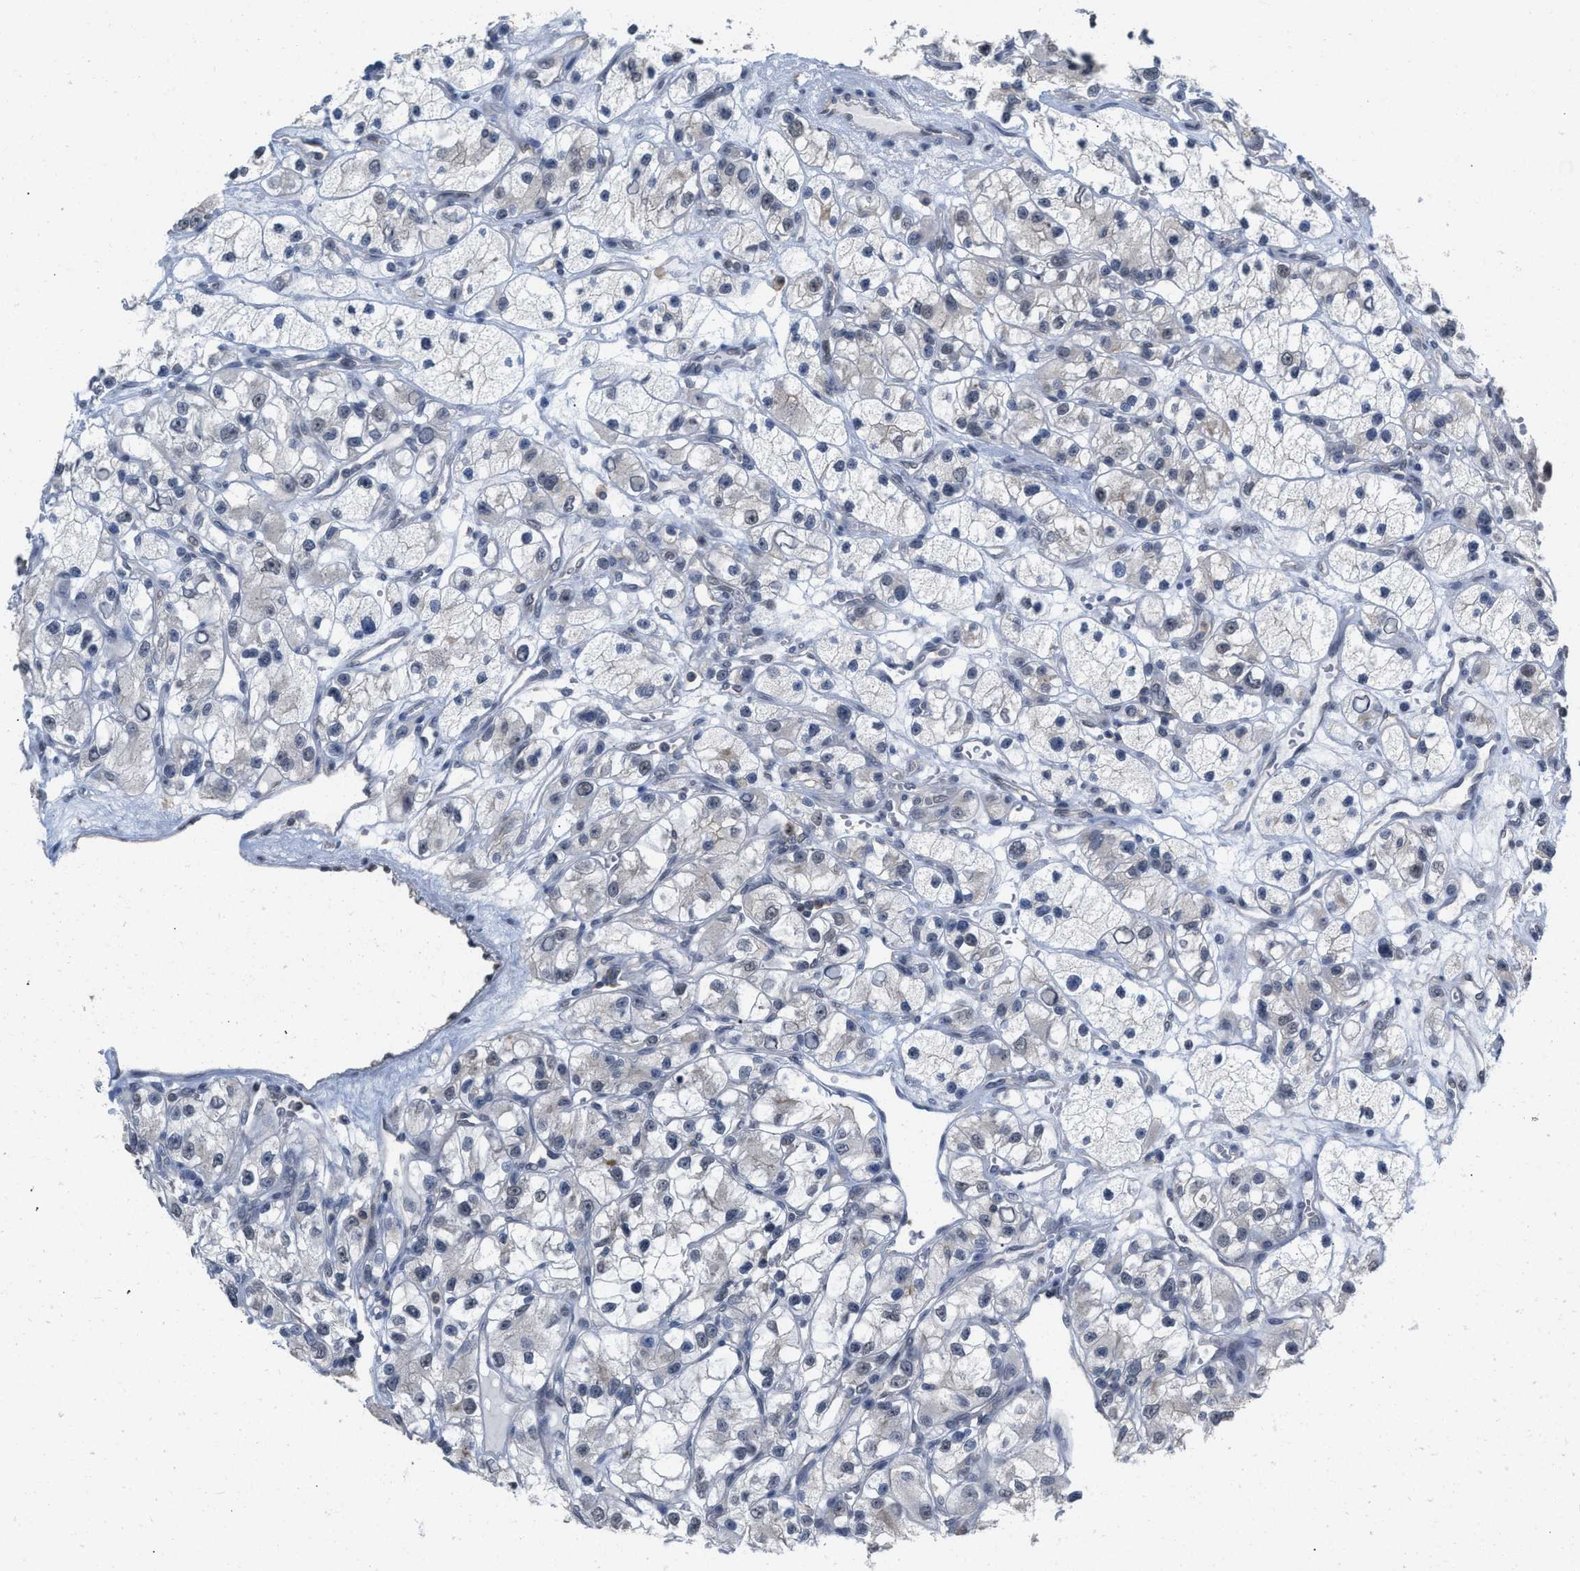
{"staining": {"intensity": "negative", "quantity": "none", "location": "none"}, "tissue": "renal cancer", "cell_type": "Tumor cells", "image_type": "cancer", "snomed": [{"axis": "morphology", "description": "Adenocarcinoma, NOS"}, {"axis": "topography", "description": "Kidney"}], "caption": "Immunohistochemical staining of adenocarcinoma (renal) reveals no significant staining in tumor cells.", "gene": "BAIAP2L1", "patient": {"sex": "female", "age": 57}}